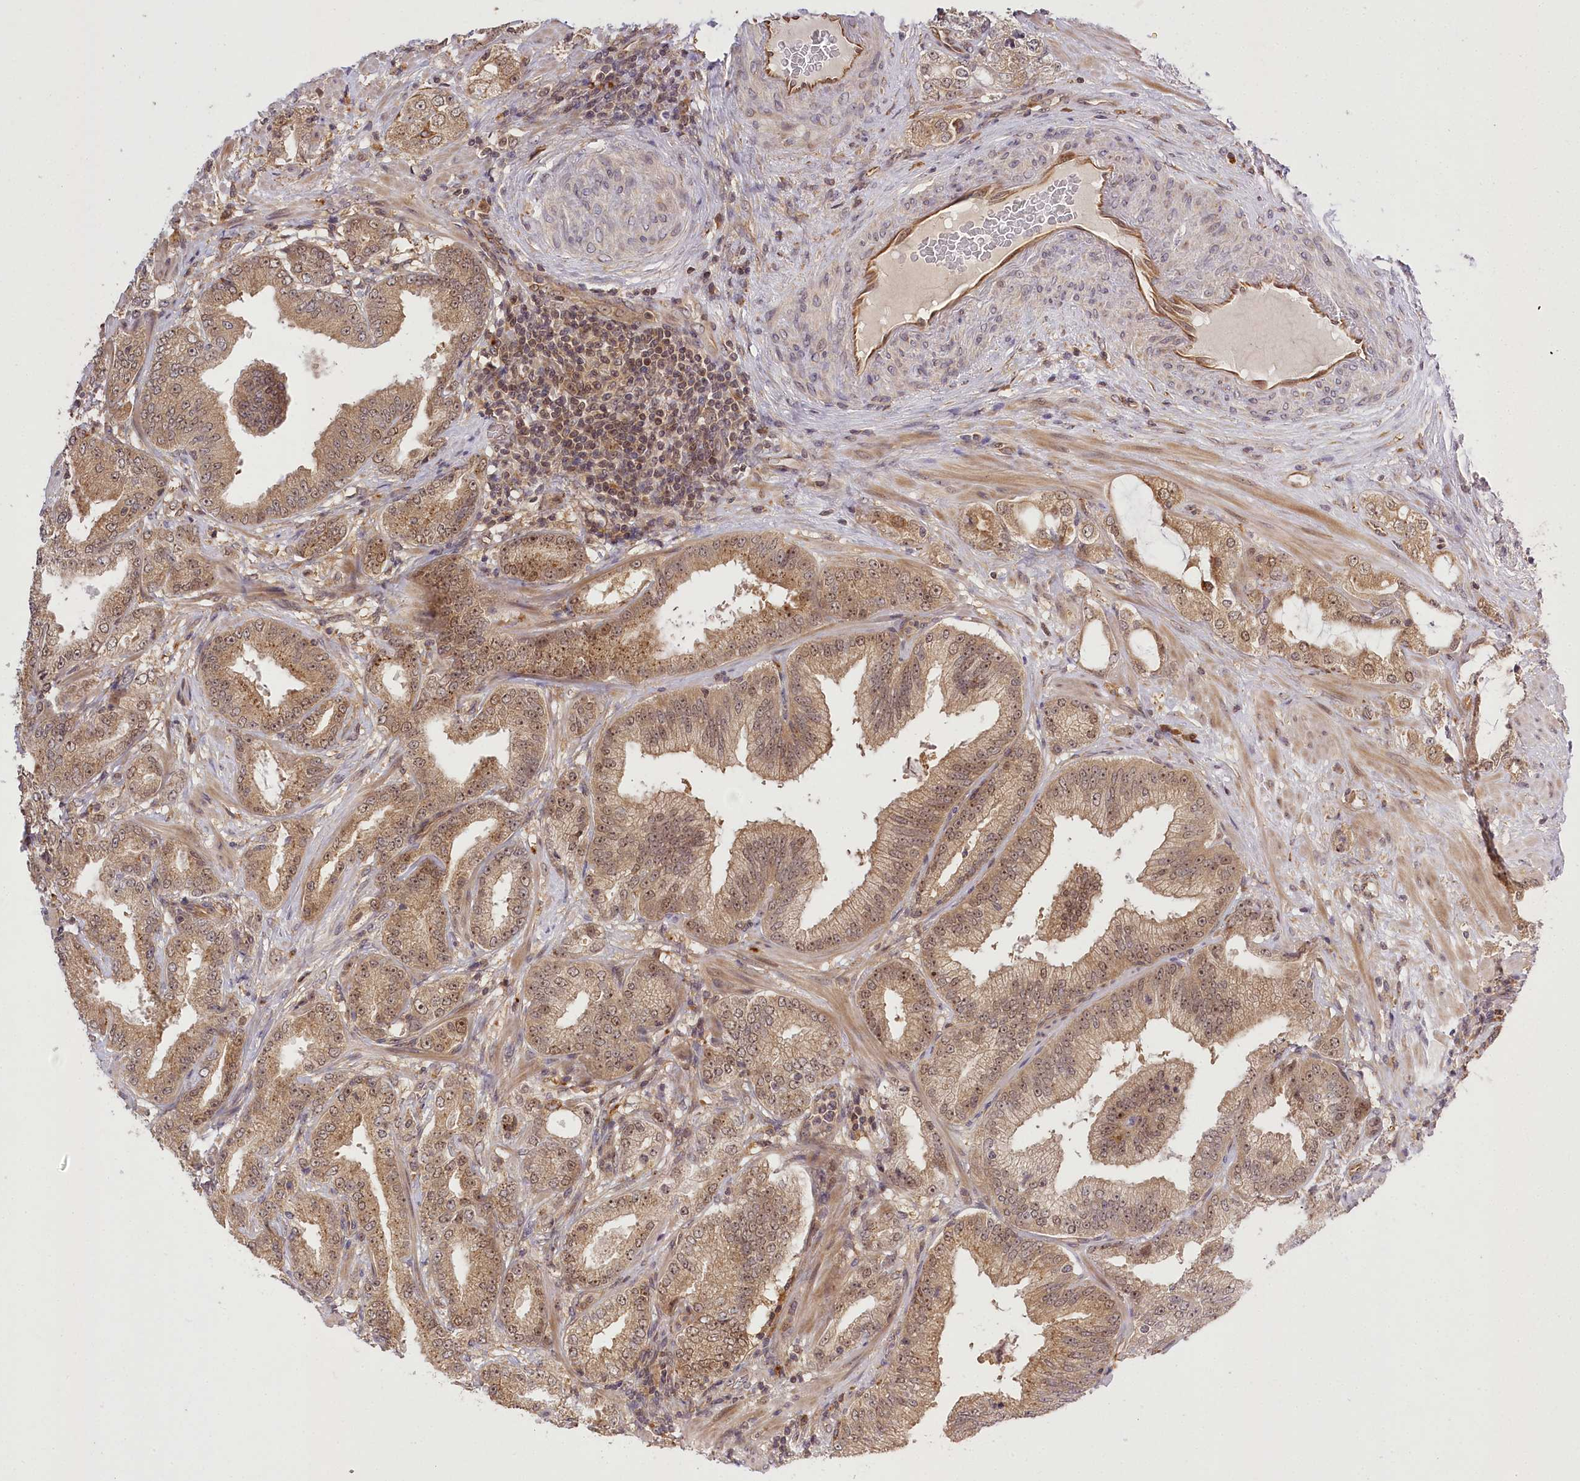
{"staining": {"intensity": "moderate", "quantity": ">75%", "location": "cytoplasmic/membranous,nuclear"}, "tissue": "prostate cancer", "cell_type": "Tumor cells", "image_type": "cancer", "snomed": [{"axis": "morphology", "description": "Adenocarcinoma, High grade"}, {"axis": "topography", "description": "Prostate"}], "caption": "Prostate cancer stained with DAB immunohistochemistry (IHC) displays medium levels of moderate cytoplasmic/membranous and nuclear positivity in about >75% of tumor cells.", "gene": "SERGEF", "patient": {"sex": "male", "age": 64}}